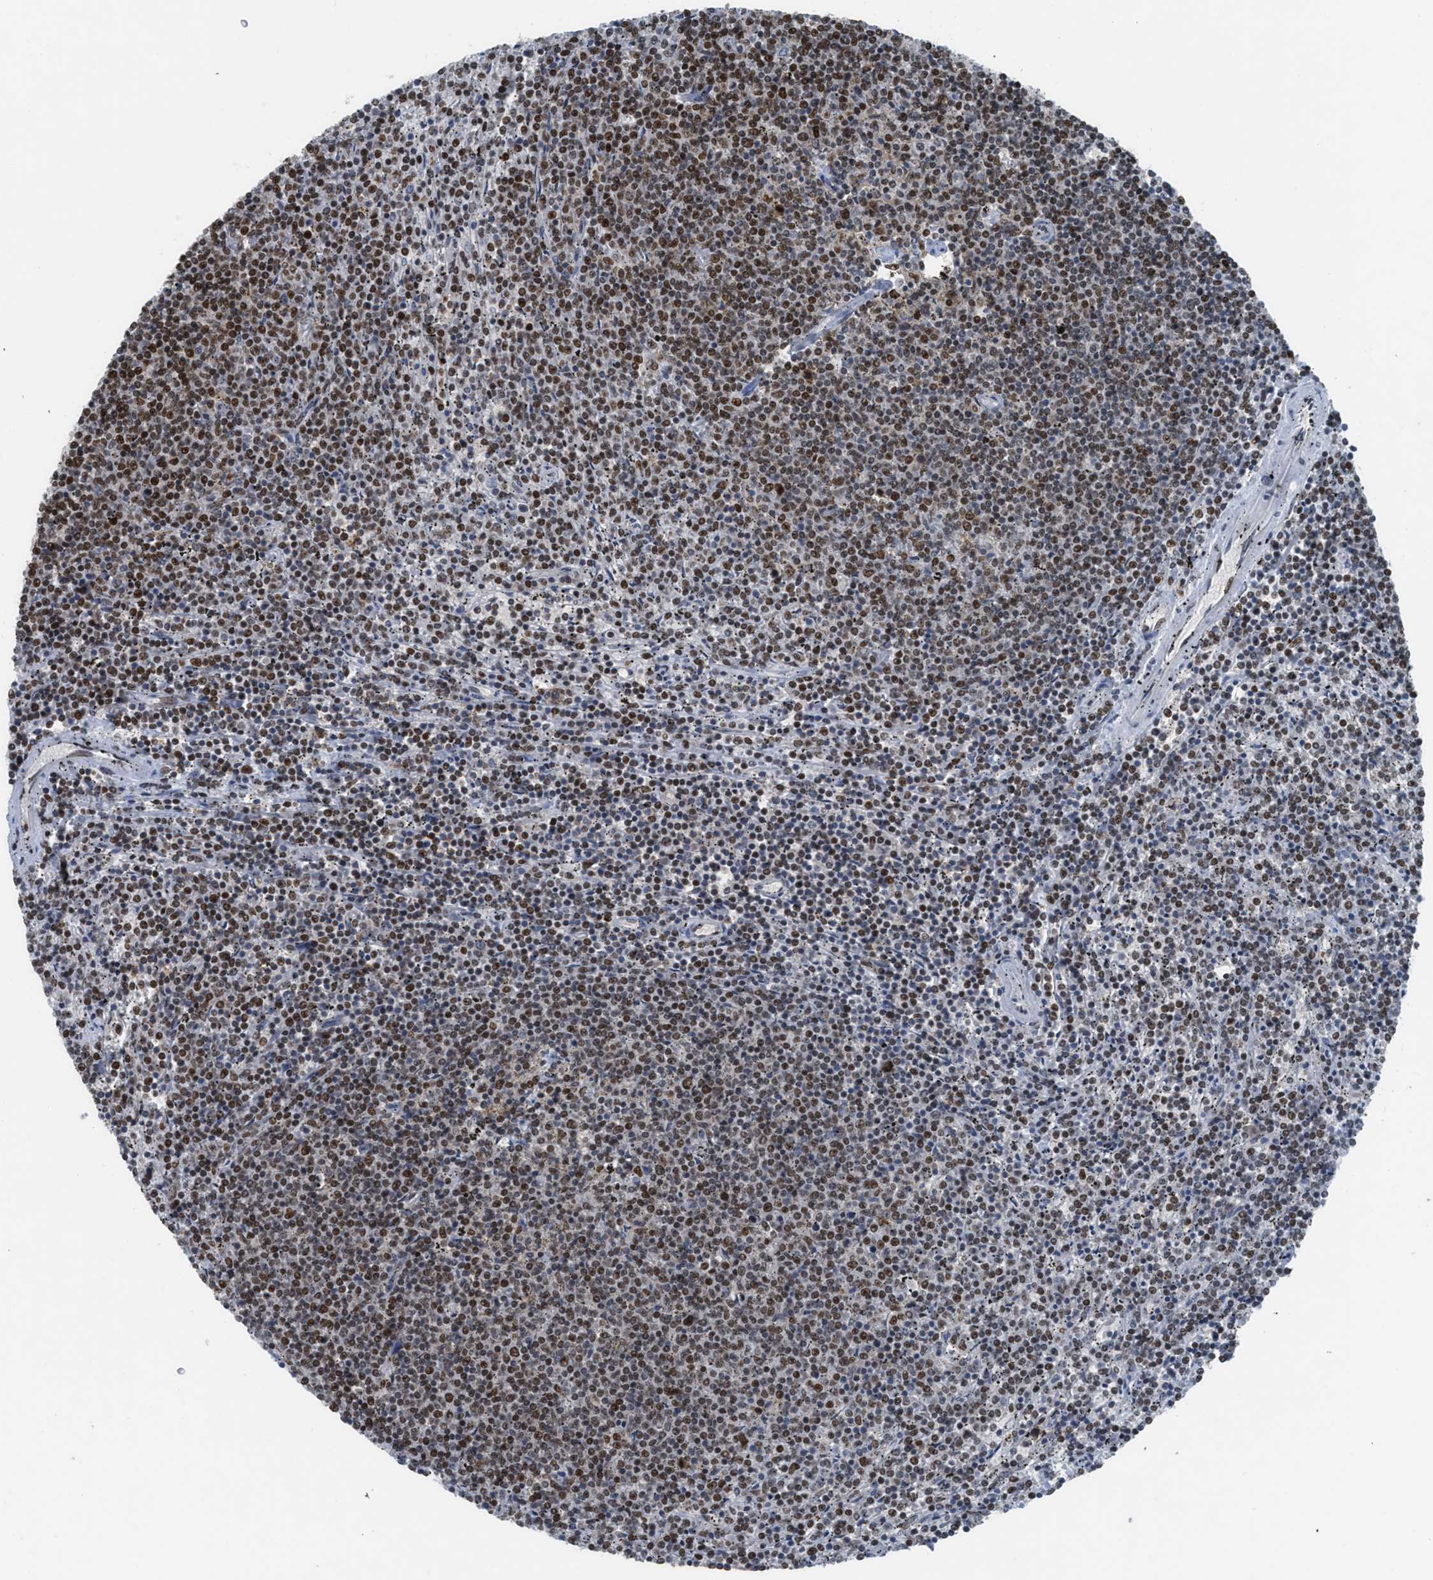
{"staining": {"intensity": "strong", "quantity": ">75%", "location": "nuclear"}, "tissue": "lymphoma", "cell_type": "Tumor cells", "image_type": "cancer", "snomed": [{"axis": "morphology", "description": "Malignant lymphoma, non-Hodgkin's type, Low grade"}, {"axis": "topography", "description": "Spleen"}], "caption": "Immunohistochemistry histopathology image of lymphoma stained for a protein (brown), which exhibits high levels of strong nuclear positivity in about >75% of tumor cells.", "gene": "RAD51B", "patient": {"sex": "female", "age": 50}}